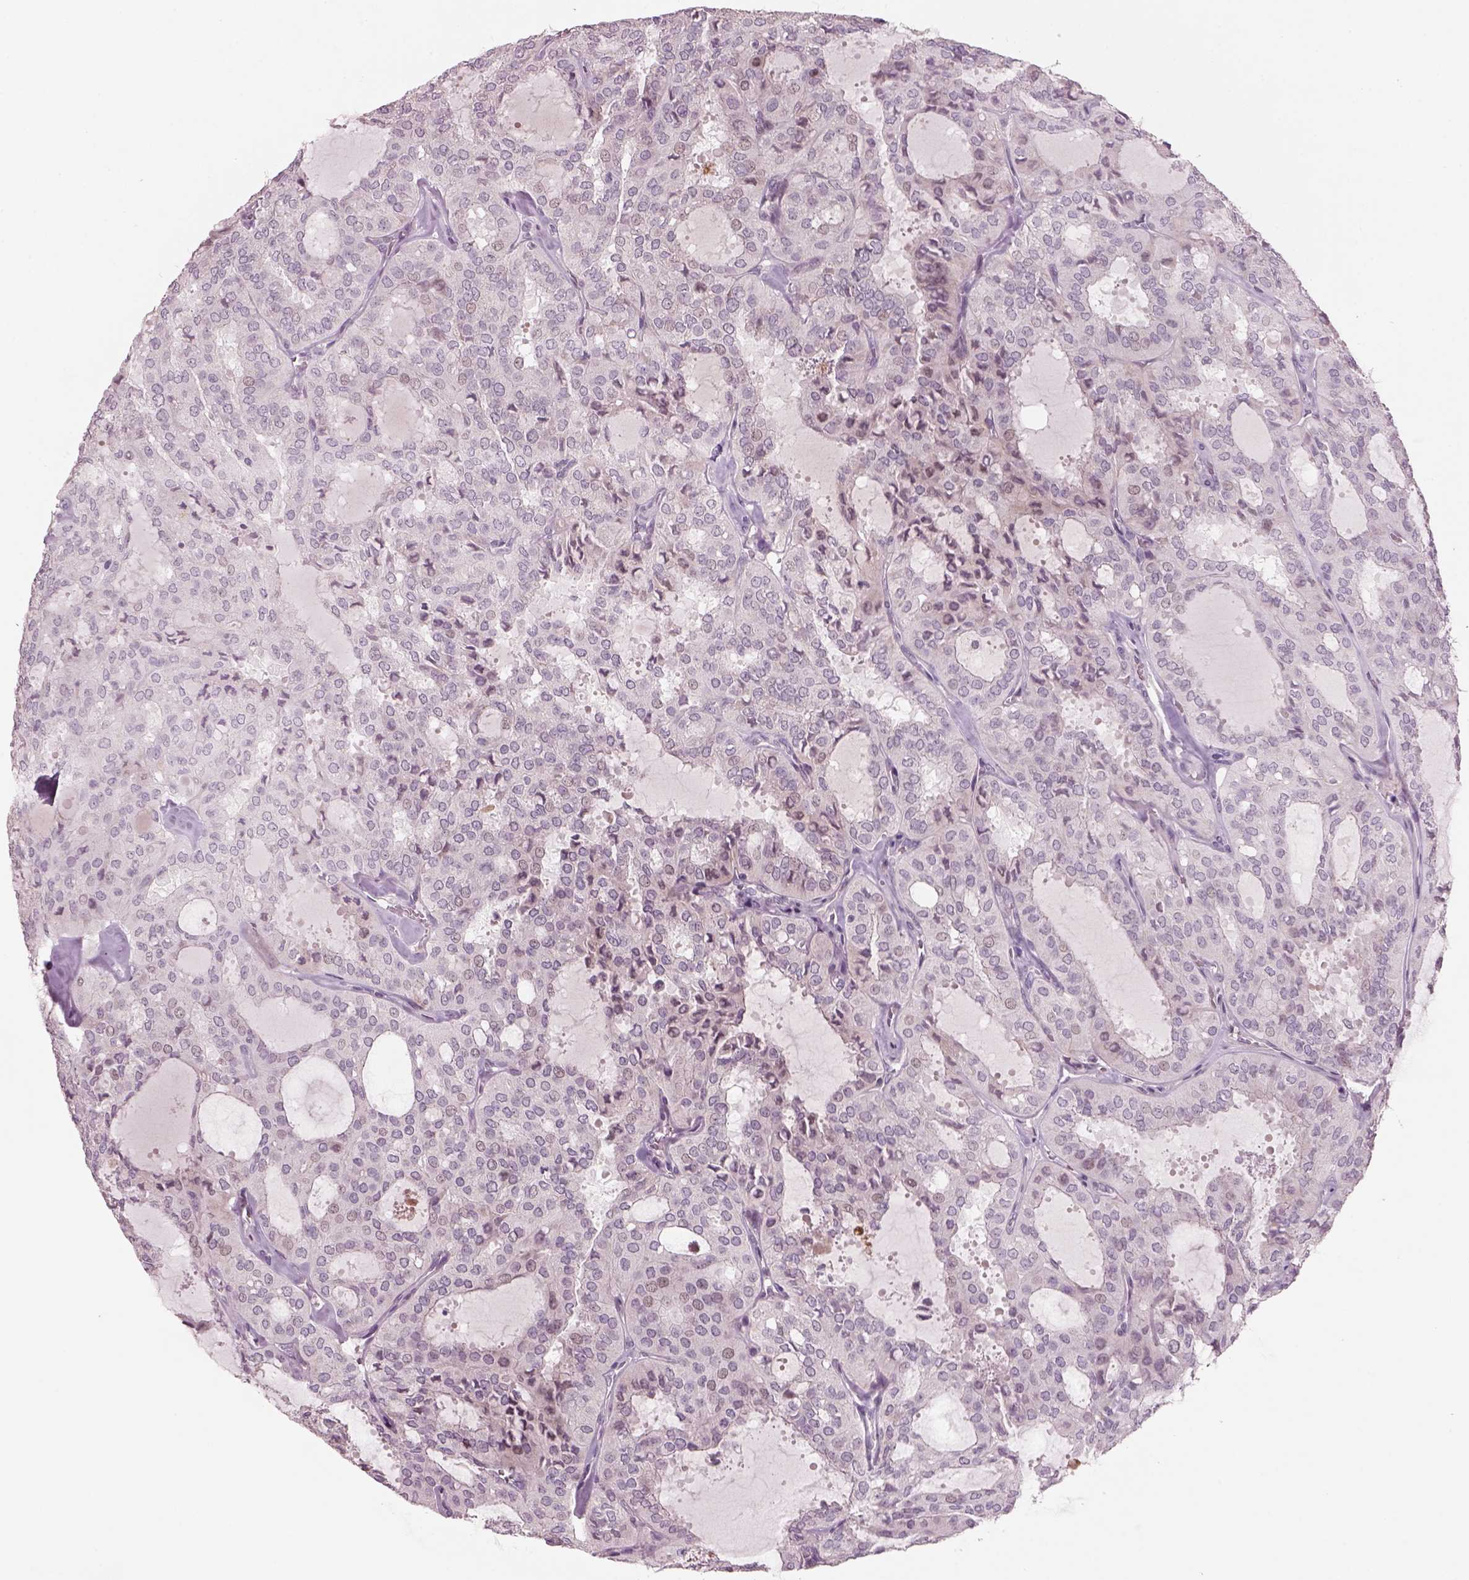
{"staining": {"intensity": "negative", "quantity": "none", "location": "none"}, "tissue": "thyroid cancer", "cell_type": "Tumor cells", "image_type": "cancer", "snomed": [{"axis": "morphology", "description": "Follicular adenoma carcinoma, NOS"}, {"axis": "topography", "description": "Thyroid gland"}], "caption": "This is a histopathology image of immunohistochemistry staining of thyroid cancer, which shows no expression in tumor cells.", "gene": "PENK", "patient": {"sex": "male", "age": 75}}